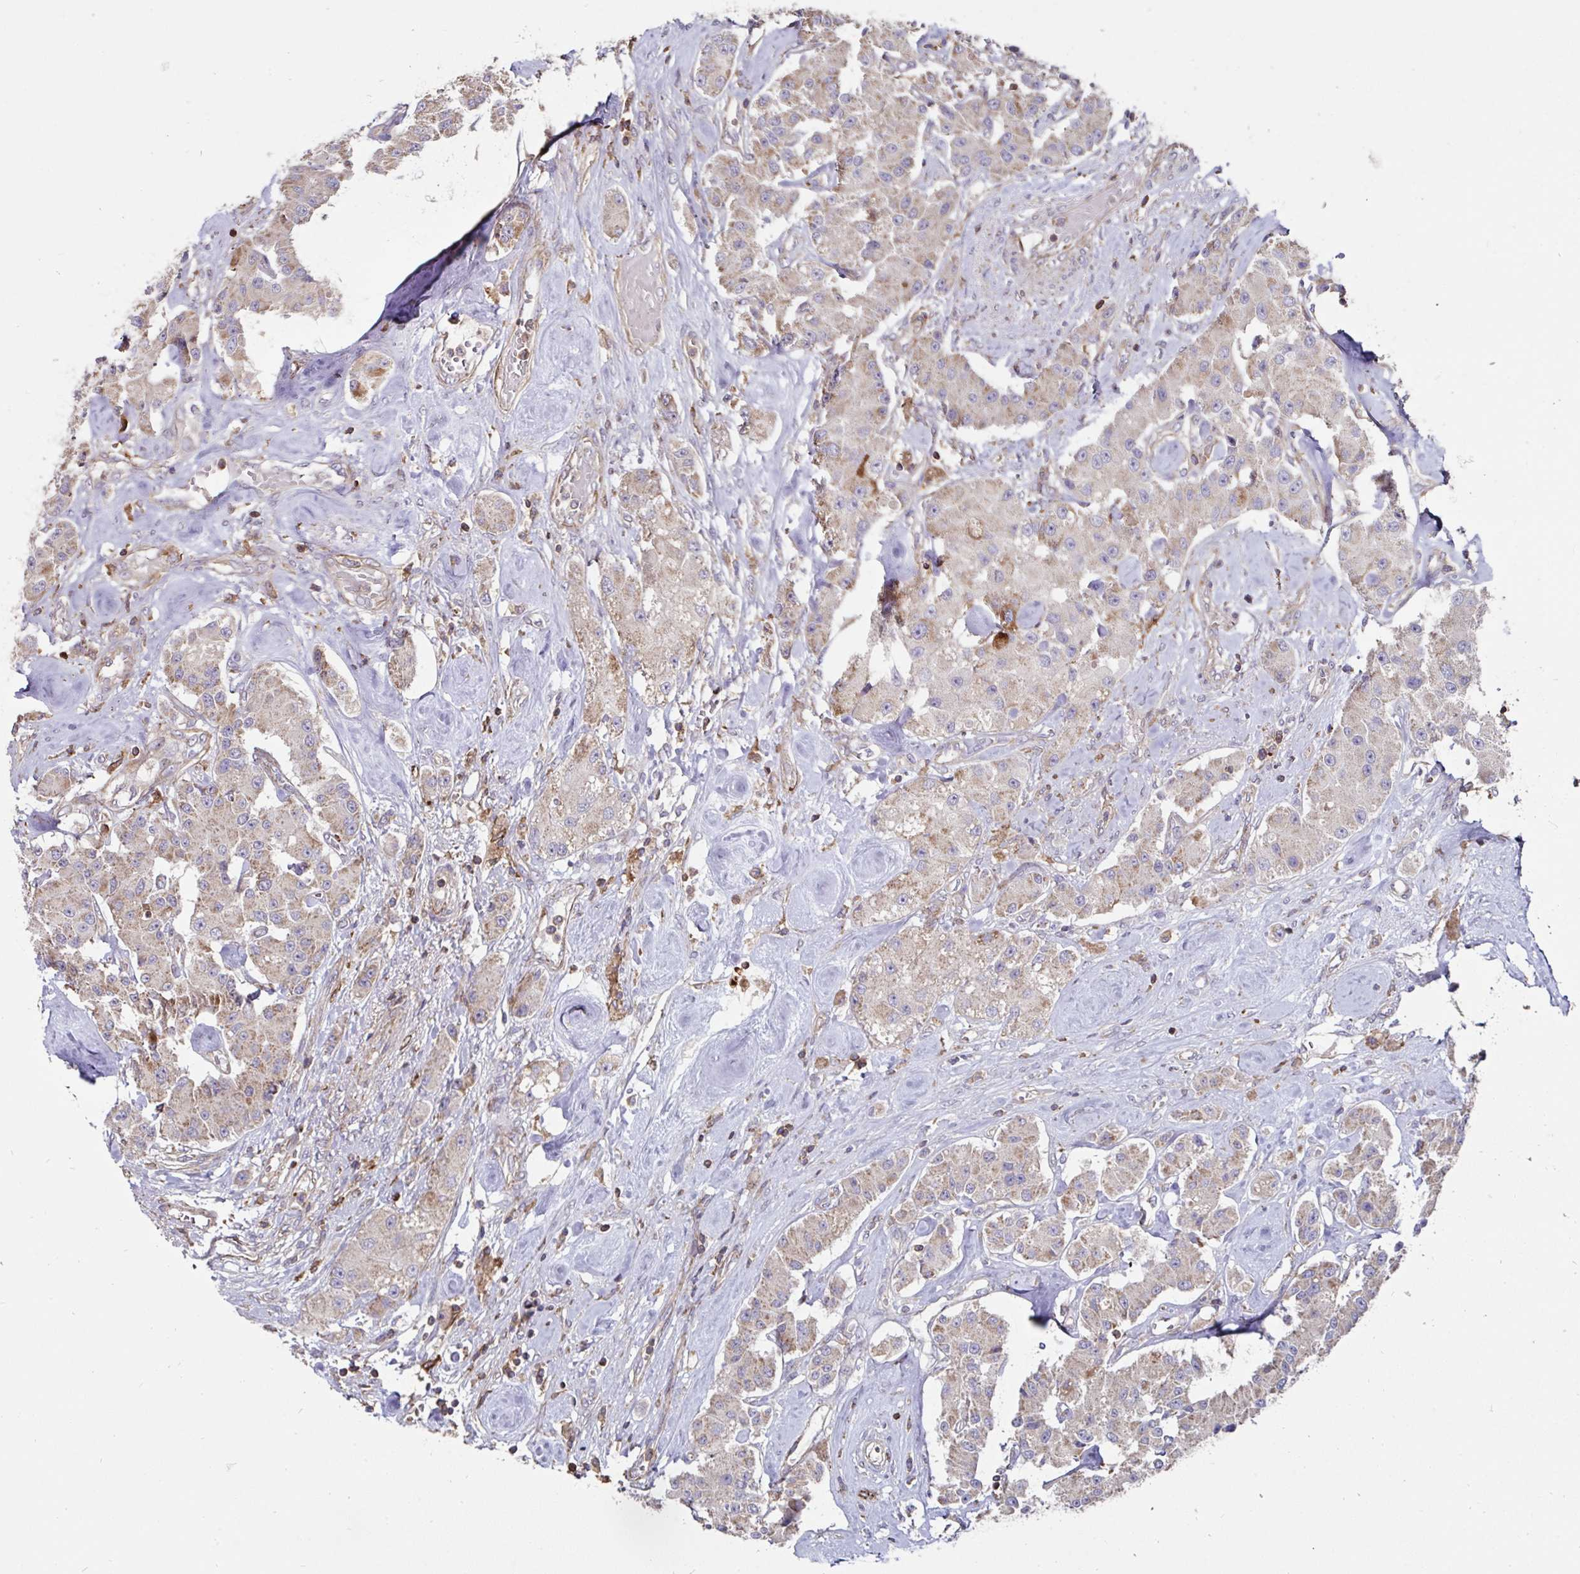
{"staining": {"intensity": "moderate", "quantity": "<25%", "location": "cytoplasmic/membranous"}, "tissue": "carcinoid", "cell_type": "Tumor cells", "image_type": "cancer", "snomed": [{"axis": "morphology", "description": "Carcinoid, malignant, NOS"}, {"axis": "topography", "description": "Pancreas"}], "caption": "This is a histology image of immunohistochemistry (IHC) staining of carcinoid, which shows moderate expression in the cytoplasmic/membranous of tumor cells.", "gene": "DZANK1", "patient": {"sex": "male", "age": 41}}